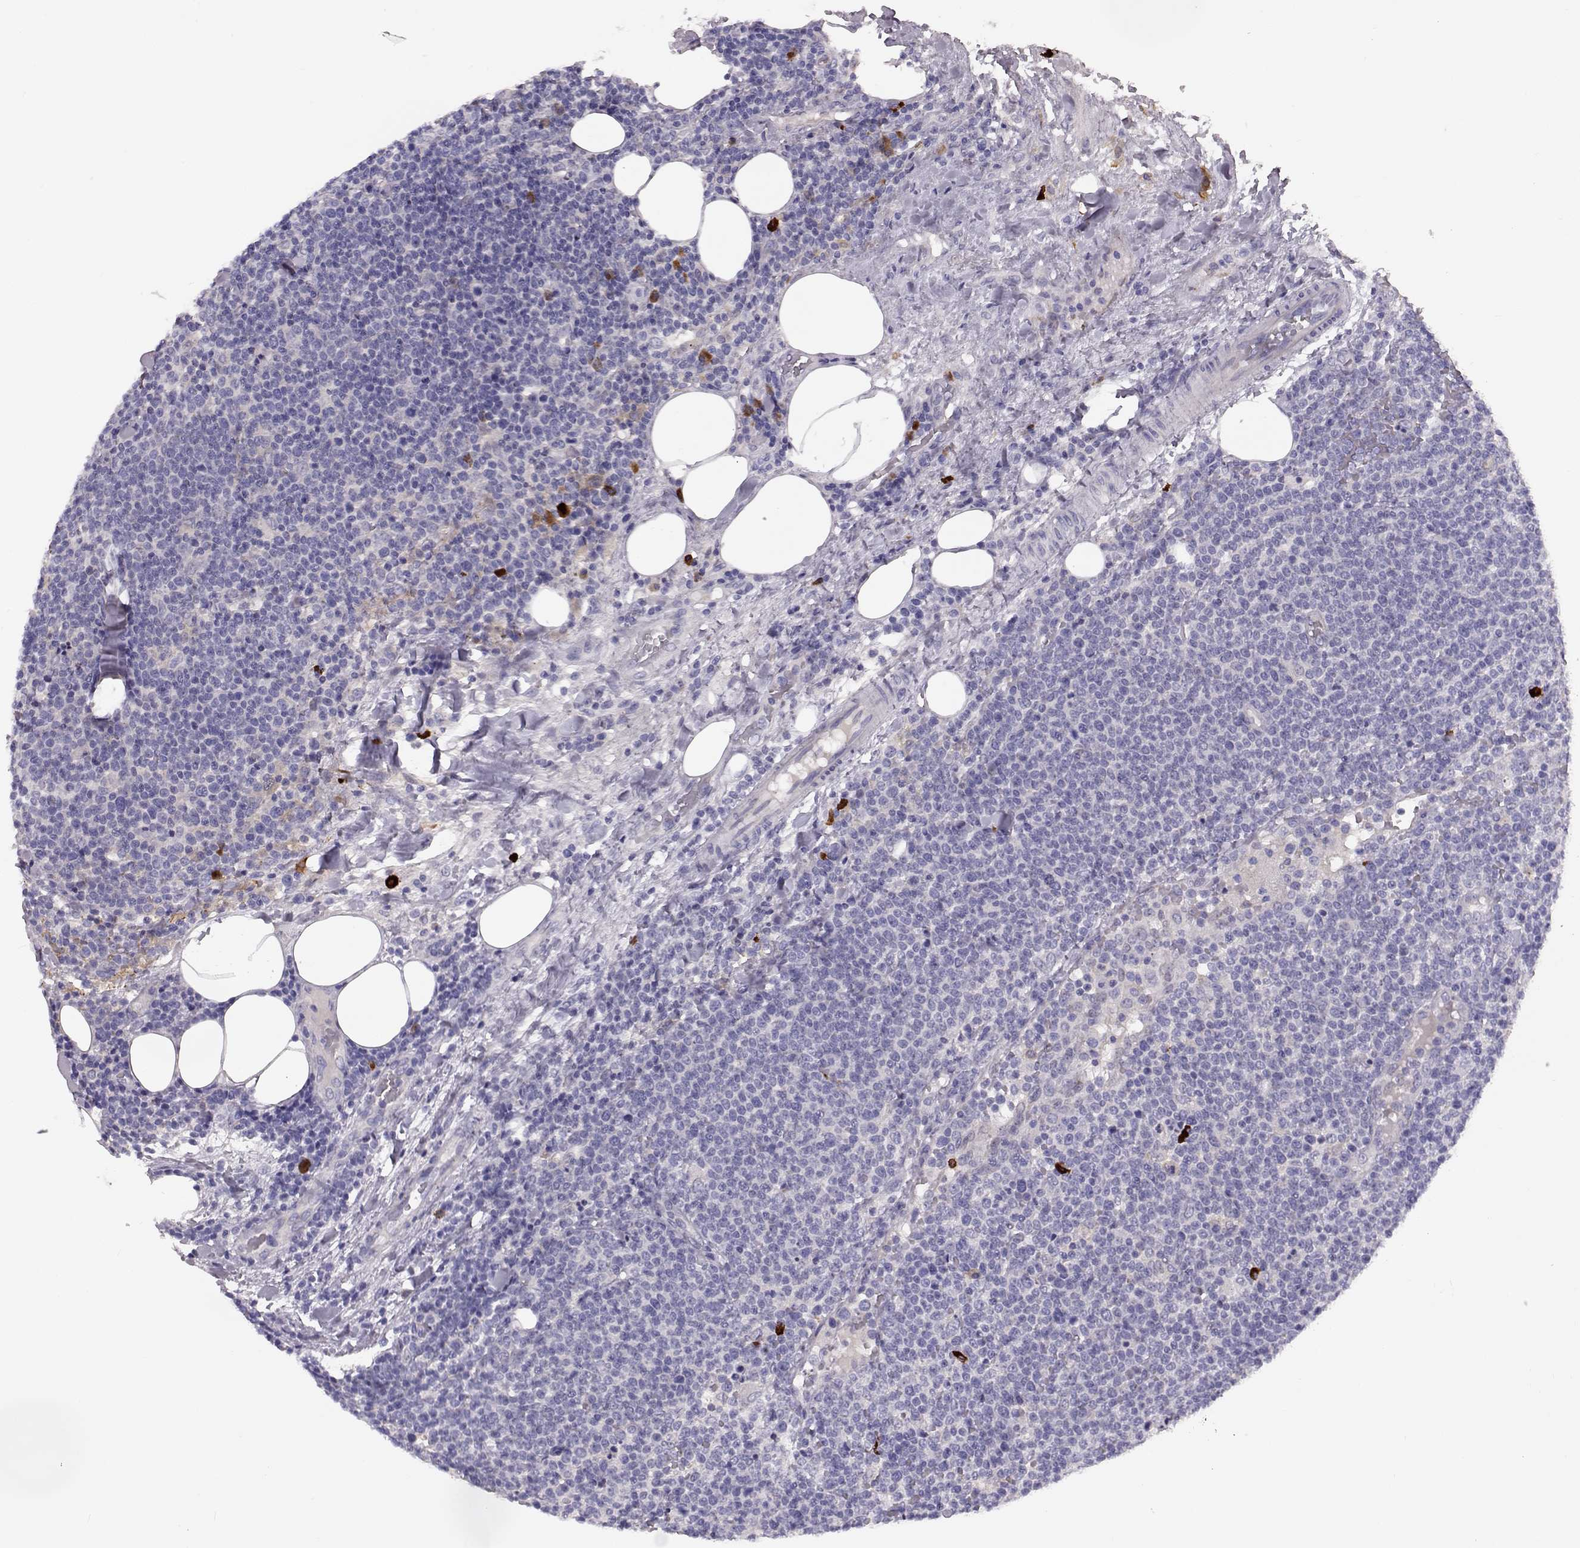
{"staining": {"intensity": "negative", "quantity": "none", "location": "none"}, "tissue": "lymphoma", "cell_type": "Tumor cells", "image_type": "cancer", "snomed": [{"axis": "morphology", "description": "Malignant lymphoma, non-Hodgkin's type, High grade"}, {"axis": "topography", "description": "Lymph node"}], "caption": "Immunohistochemistry (IHC) micrograph of human high-grade malignant lymphoma, non-Hodgkin's type stained for a protein (brown), which exhibits no positivity in tumor cells.", "gene": "ADGRG5", "patient": {"sex": "male", "age": 61}}